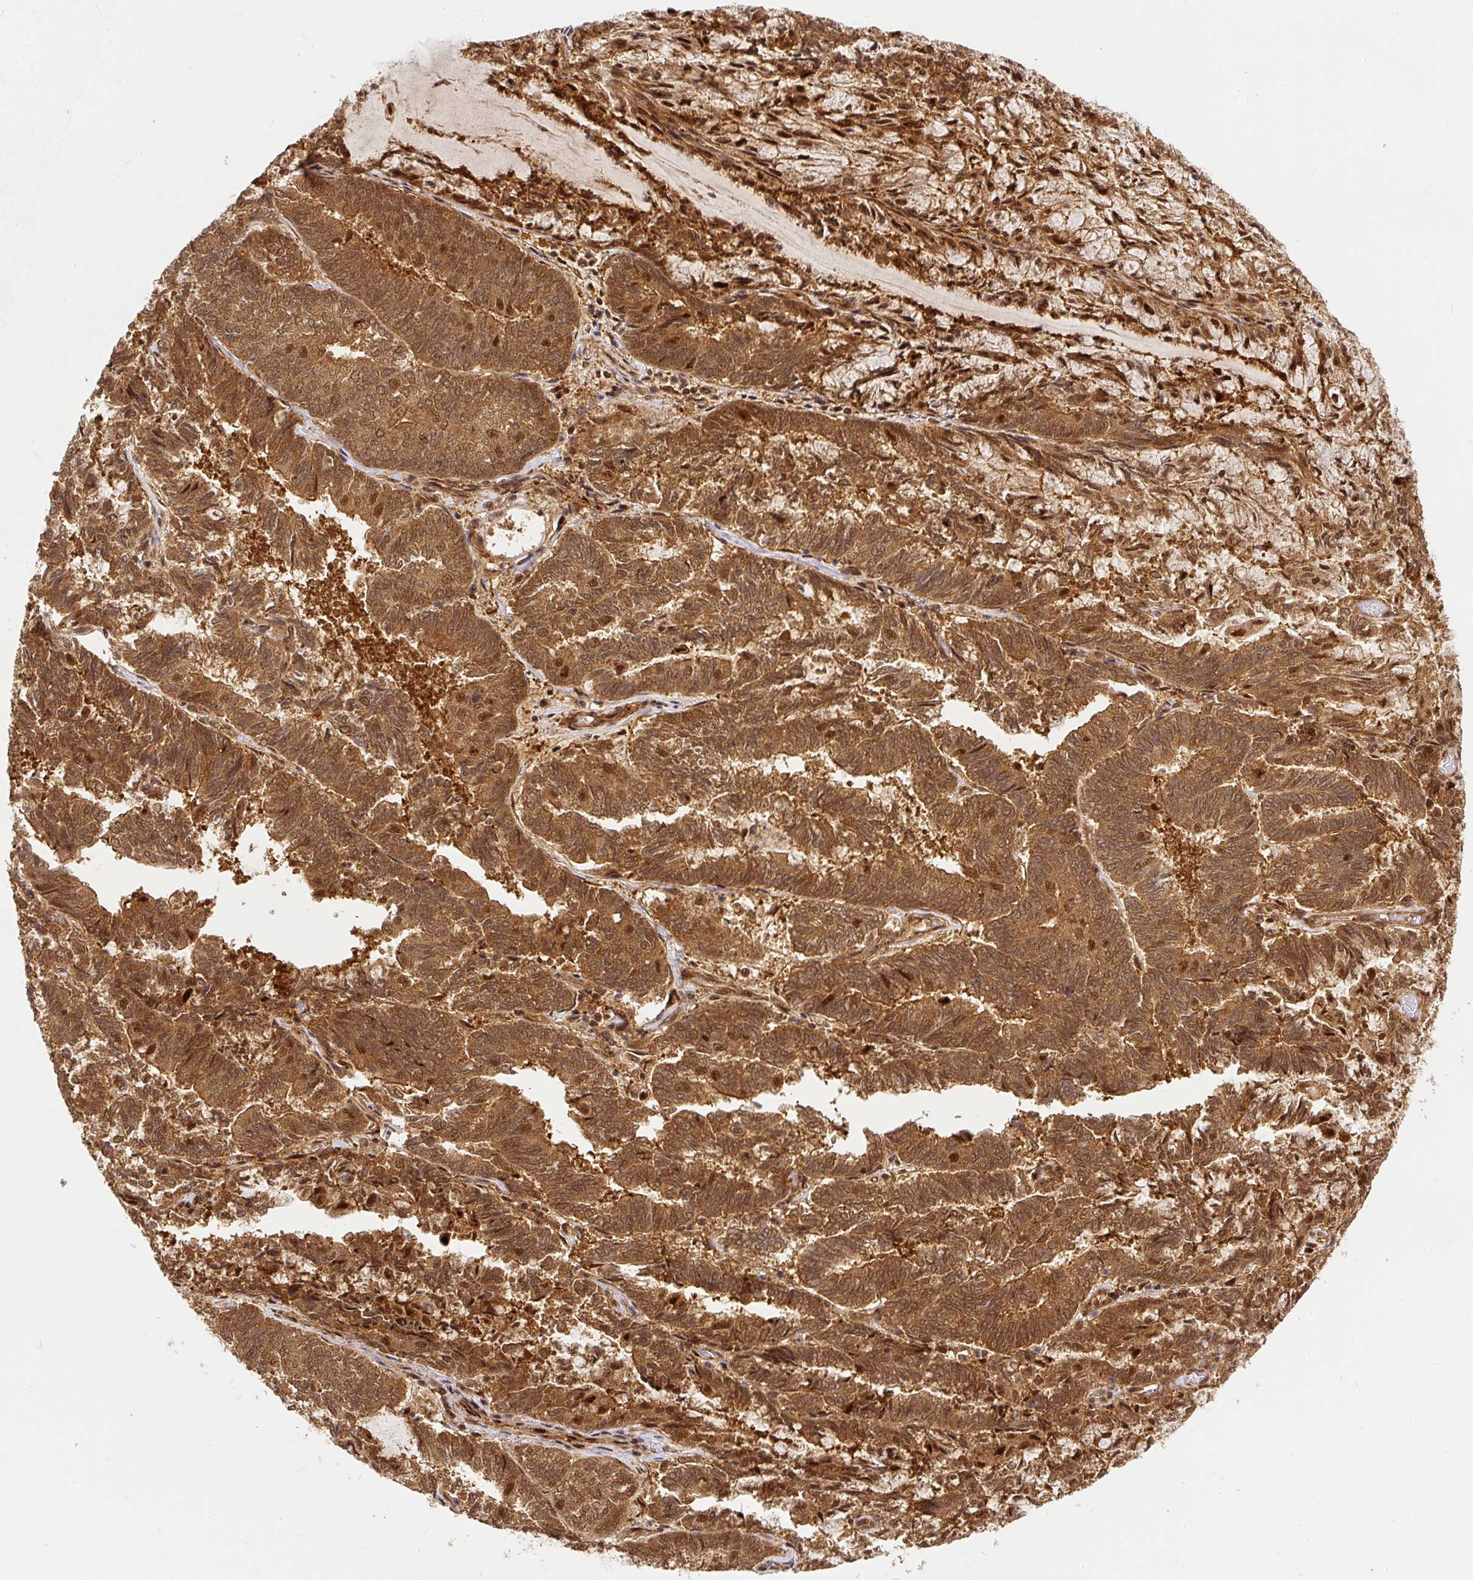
{"staining": {"intensity": "strong", "quantity": ">75%", "location": "cytoplasmic/membranous,nuclear"}, "tissue": "endometrial cancer", "cell_type": "Tumor cells", "image_type": "cancer", "snomed": [{"axis": "morphology", "description": "Adenocarcinoma, NOS"}, {"axis": "topography", "description": "Endometrium"}], "caption": "Immunohistochemistry image of endometrial adenocarcinoma stained for a protein (brown), which reveals high levels of strong cytoplasmic/membranous and nuclear positivity in about >75% of tumor cells.", "gene": "PSMD1", "patient": {"sex": "female", "age": 80}}